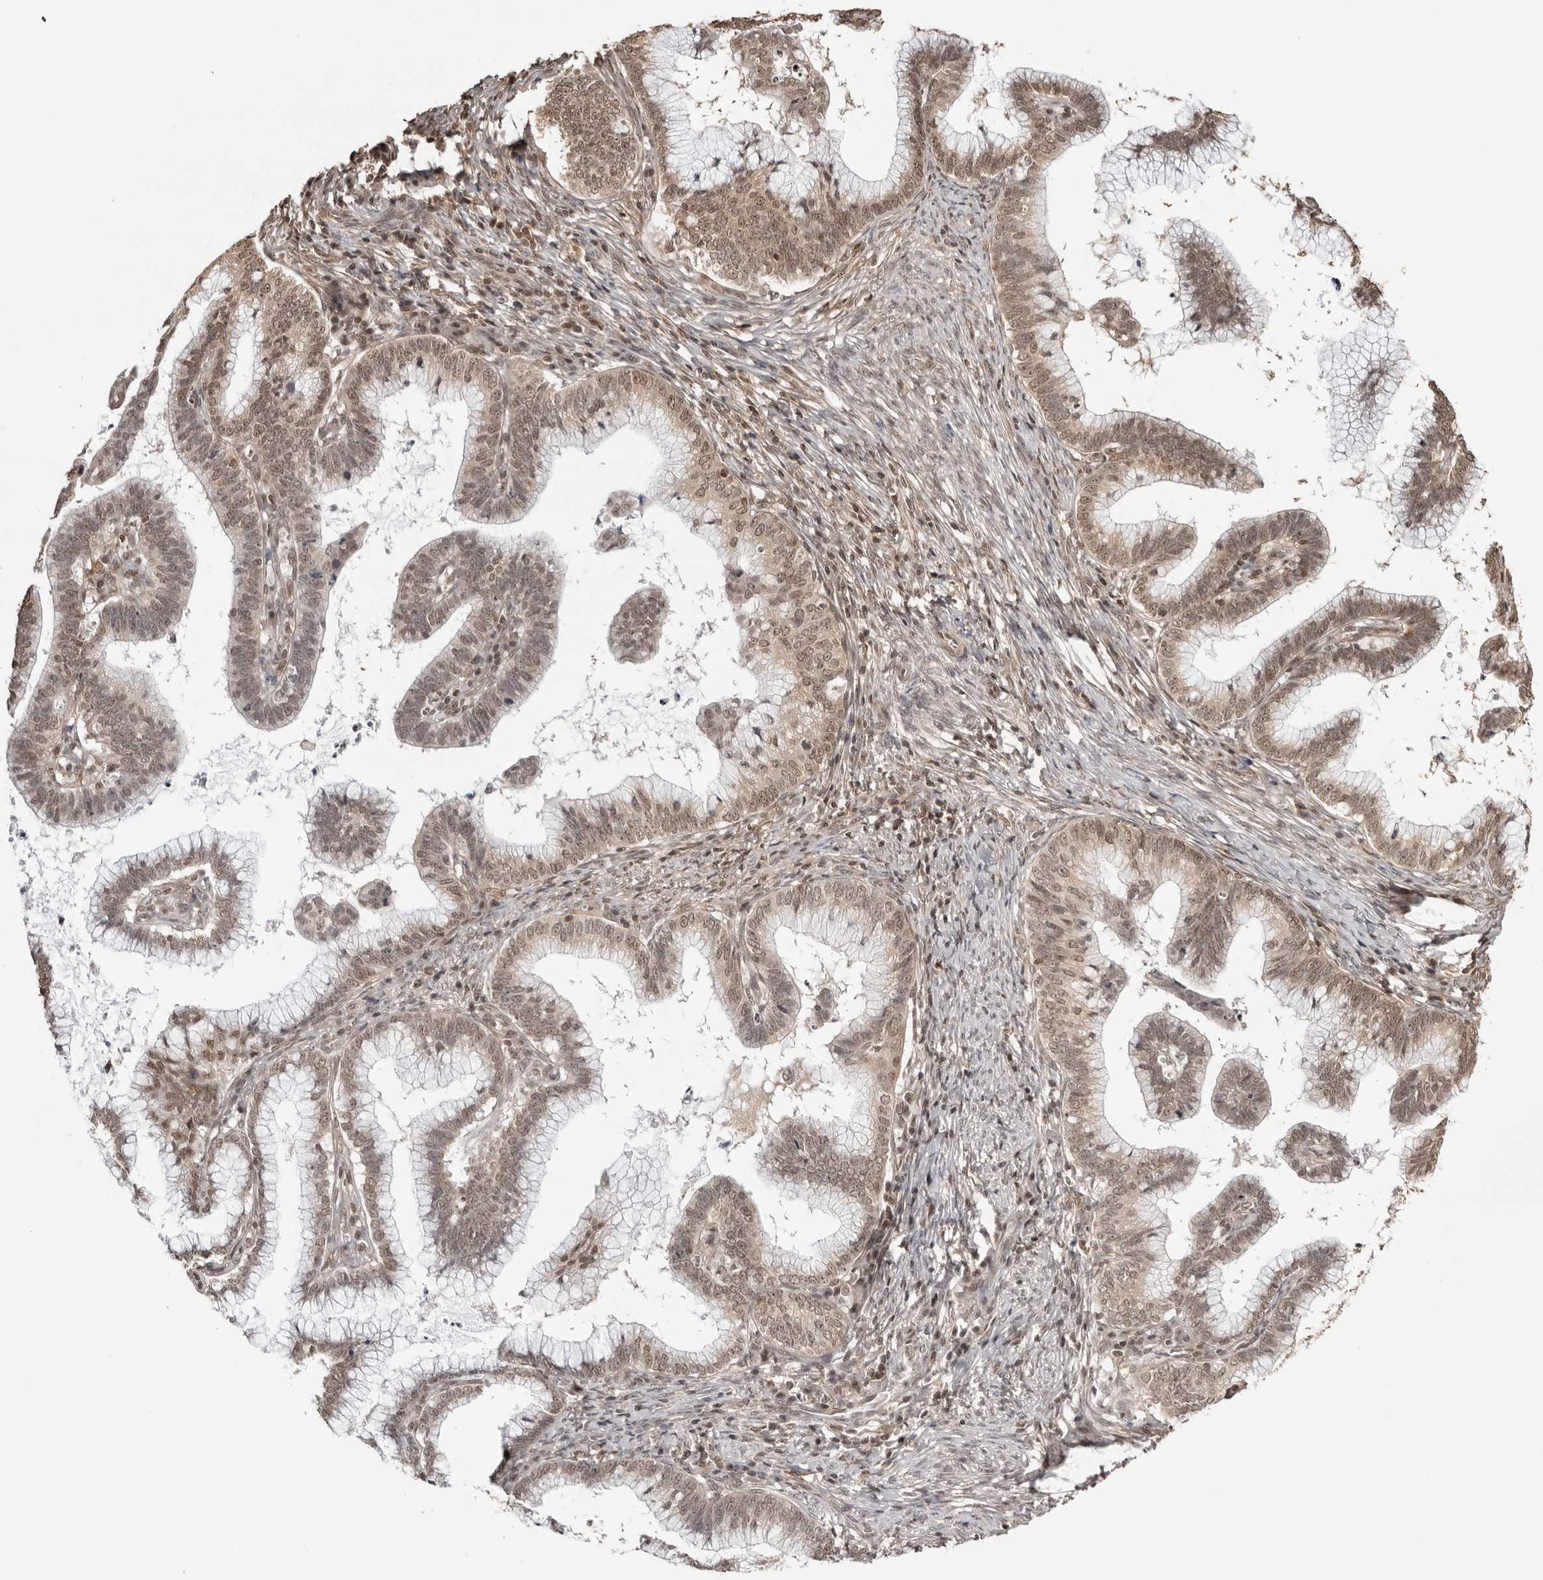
{"staining": {"intensity": "weak", "quantity": ">75%", "location": "cytoplasmic/membranous,nuclear"}, "tissue": "cervical cancer", "cell_type": "Tumor cells", "image_type": "cancer", "snomed": [{"axis": "morphology", "description": "Adenocarcinoma, NOS"}, {"axis": "topography", "description": "Cervix"}], "caption": "Approximately >75% of tumor cells in cervical cancer reveal weak cytoplasmic/membranous and nuclear protein staining as visualized by brown immunohistochemical staining.", "gene": "SDE2", "patient": {"sex": "female", "age": 36}}